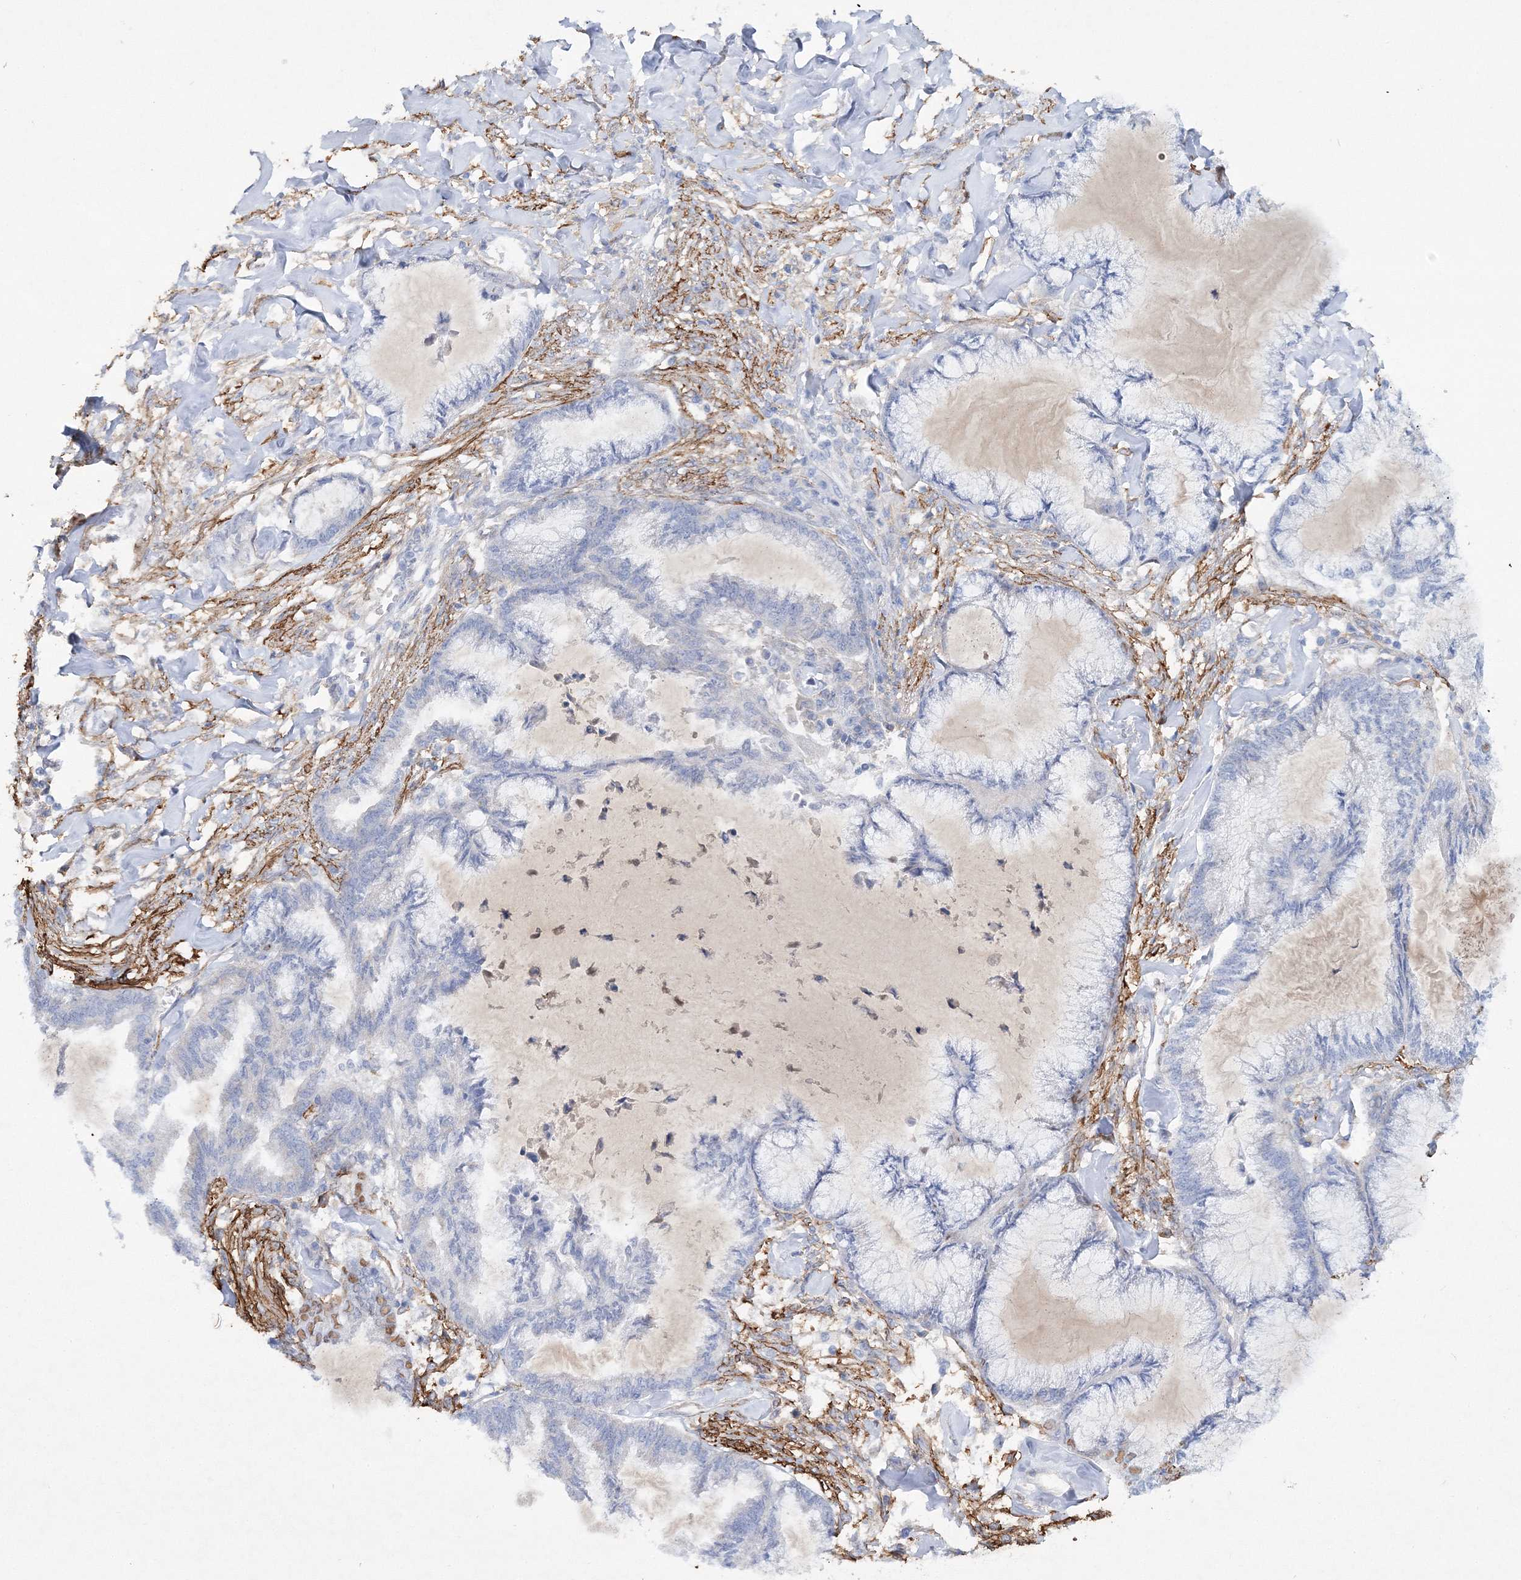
{"staining": {"intensity": "negative", "quantity": "none", "location": "none"}, "tissue": "endometrial cancer", "cell_type": "Tumor cells", "image_type": "cancer", "snomed": [{"axis": "morphology", "description": "Adenocarcinoma, NOS"}, {"axis": "topography", "description": "Endometrium"}], "caption": "The image exhibits no staining of tumor cells in adenocarcinoma (endometrial). The staining was performed using DAB (3,3'-diaminobenzidine) to visualize the protein expression in brown, while the nuclei were stained in blue with hematoxylin (Magnification: 20x).", "gene": "RTN2", "patient": {"sex": "female", "age": 86}}